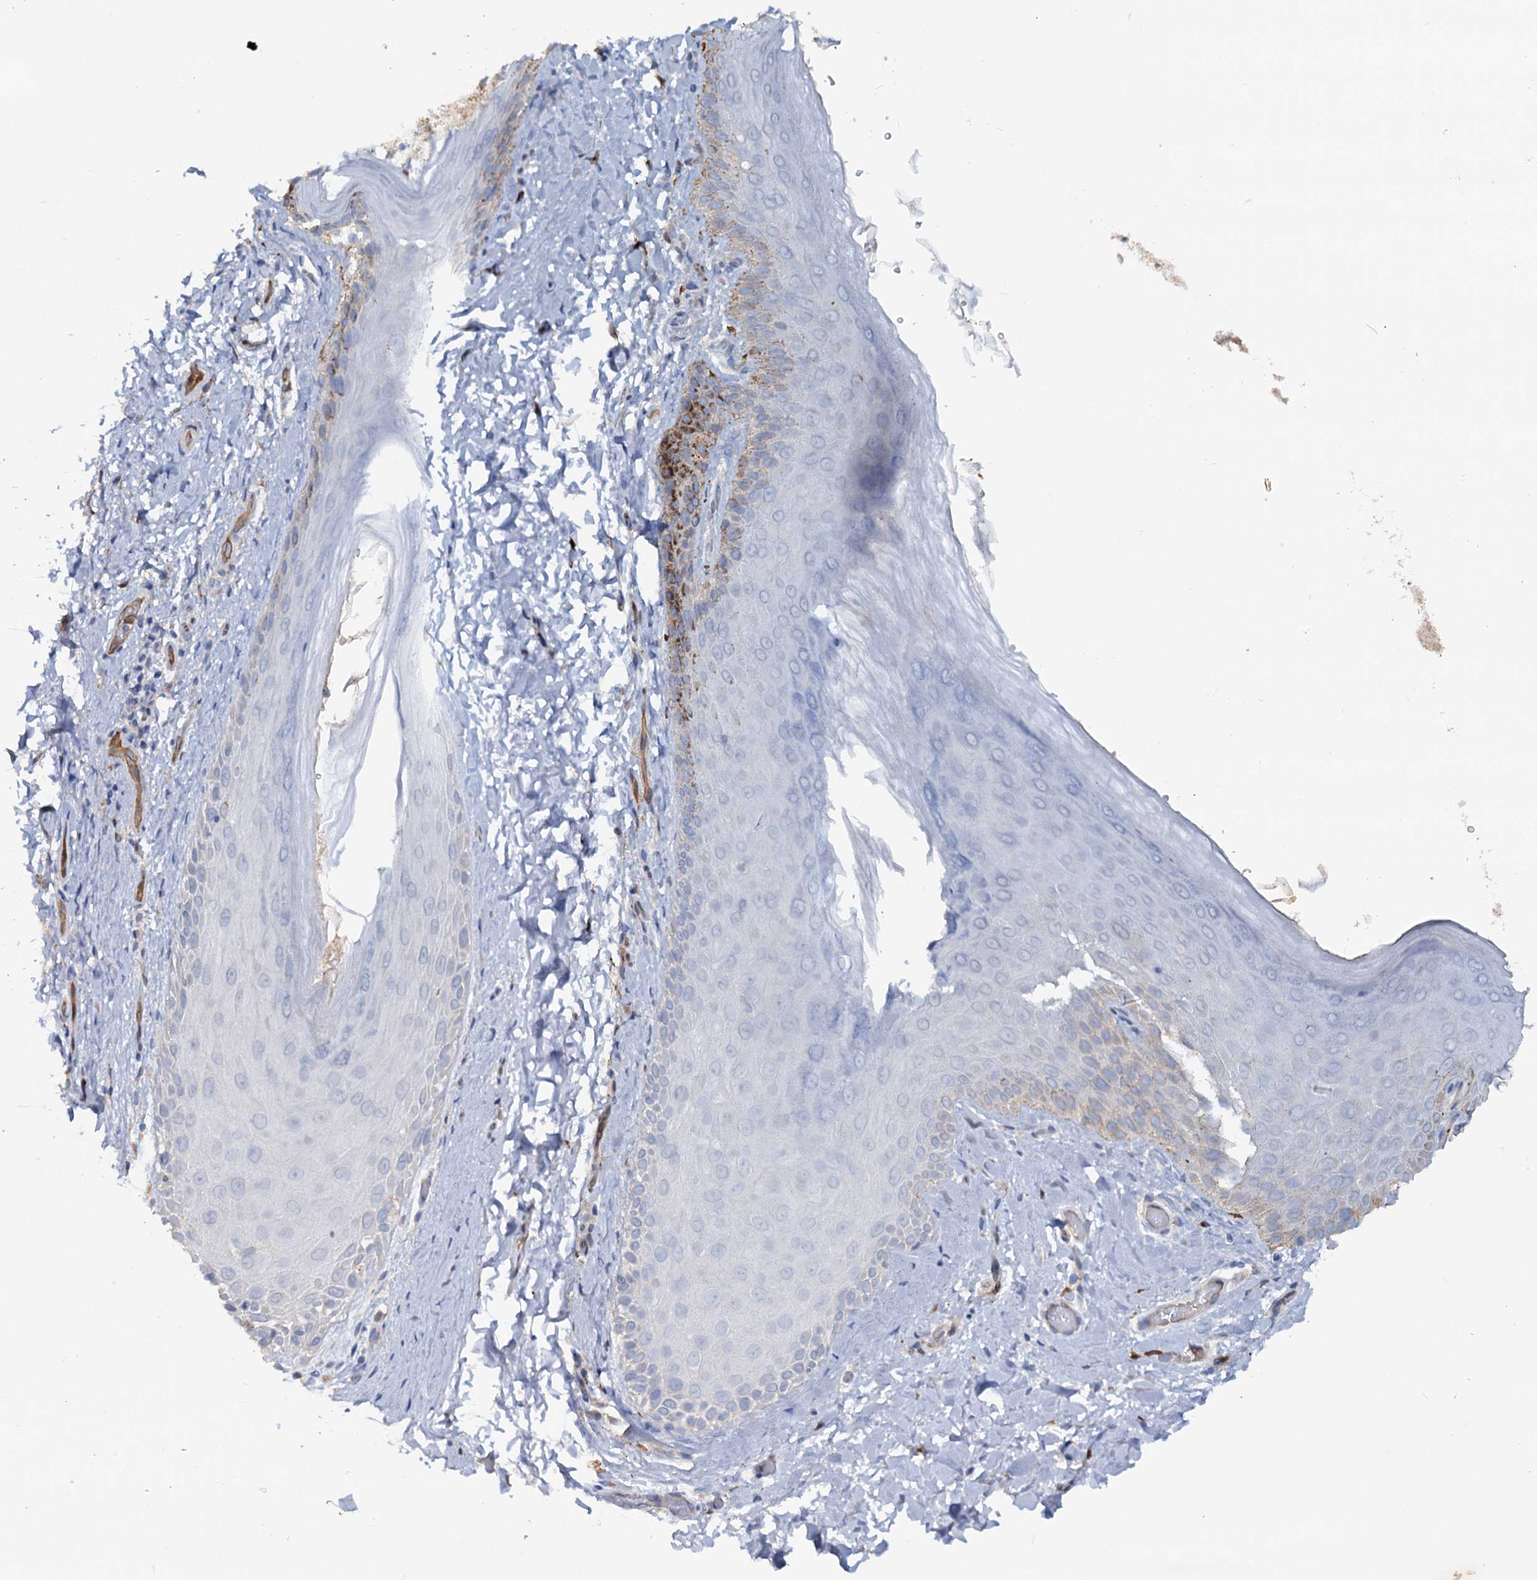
{"staining": {"intensity": "moderate", "quantity": "<25%", "location": "cytoplasmic/membranous"}, "tissue": "skin", "cell_type": "Epidermal cells", "image_type": "normal", "snomed": [{"axis": "morphology", "description": "Normal tissue, NOS"}, {"axis": "topography", "description": "Anal"}], "caption": "The immunohistochemical stain shows moderate cytoplasmic/membranous expression in epidermal cells of unremarkable skin. (DAB IHC, brown staining for protein, blue staining for nuclei).", "gene": "IL17RD", "patient": {"sex": "male", "age": 44}}